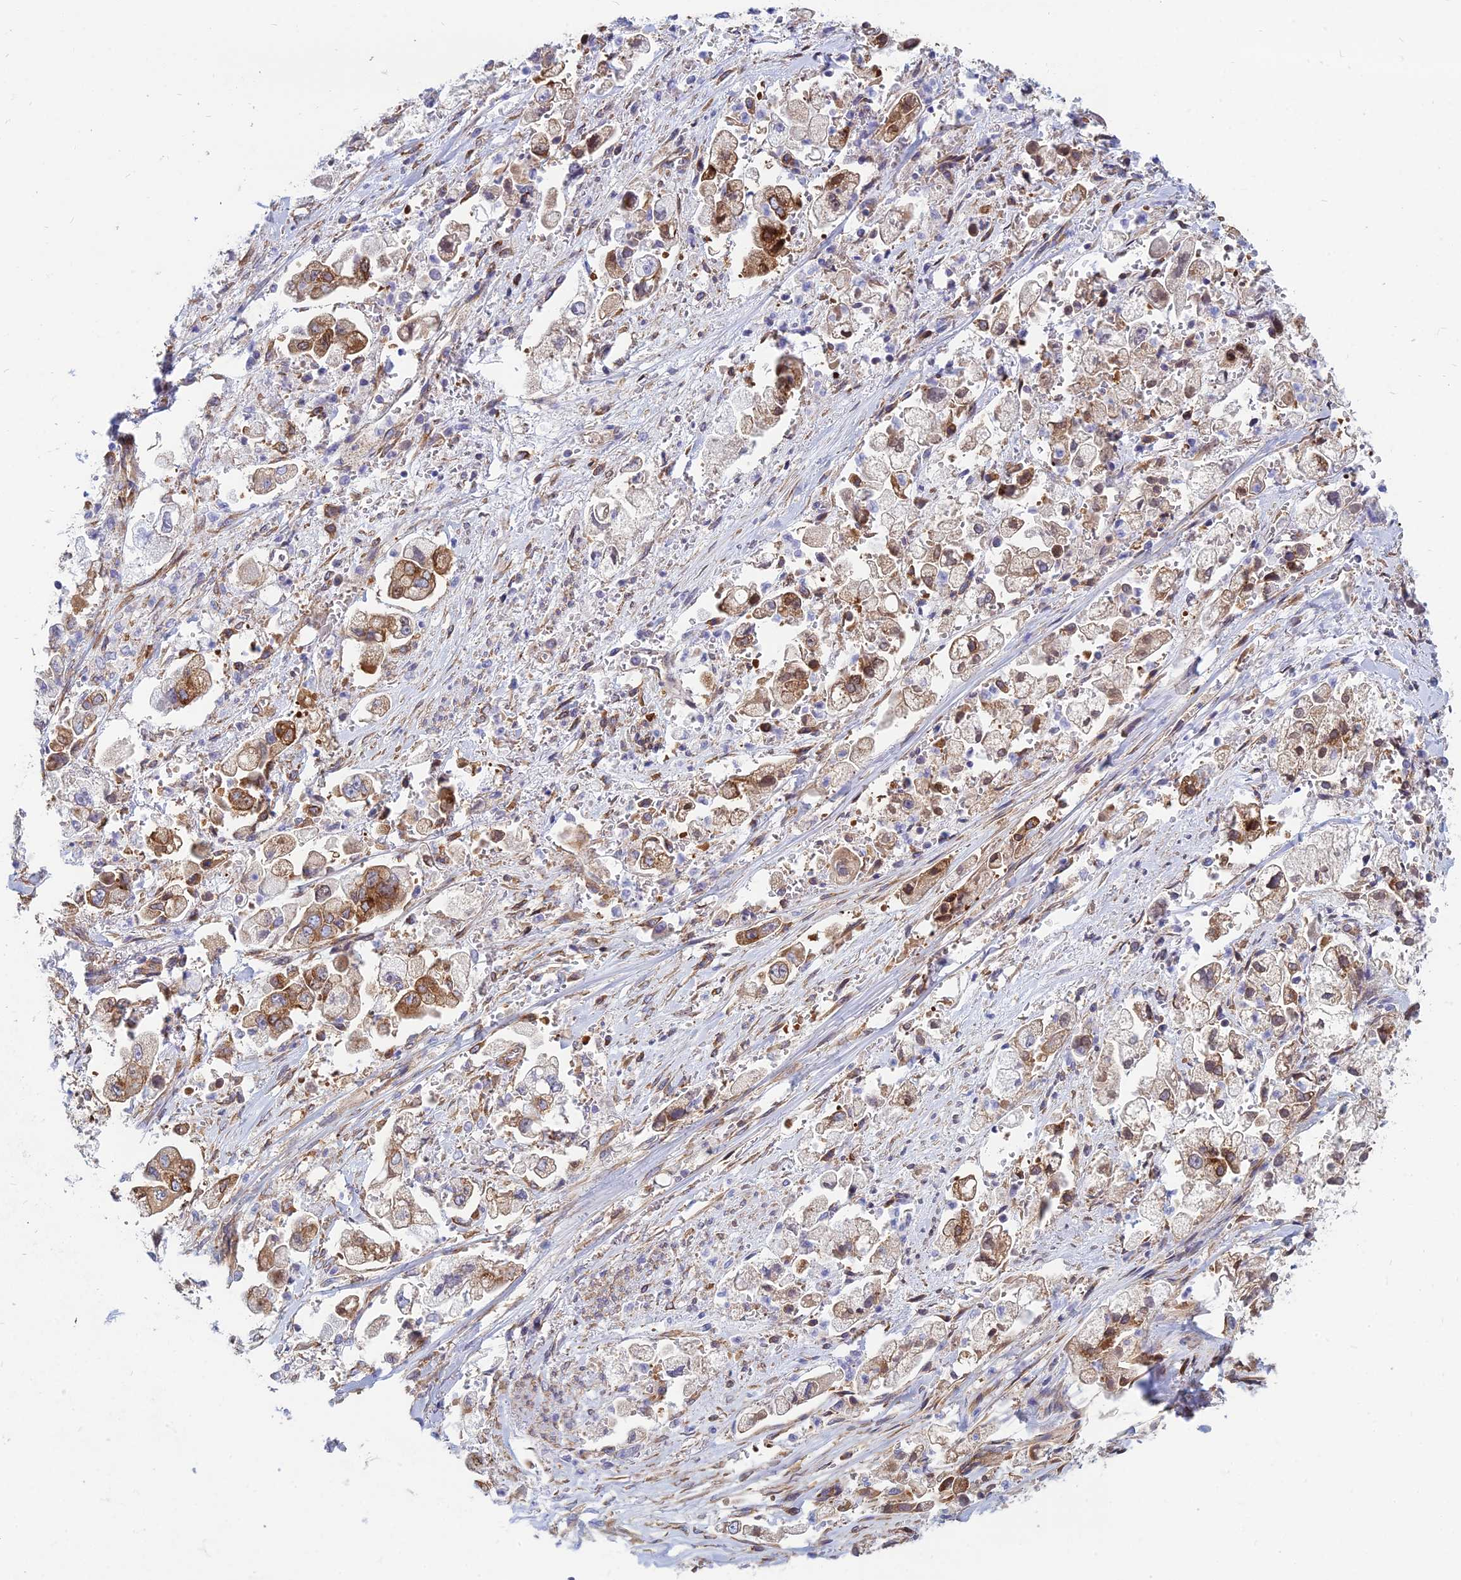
{"staining": {"intensity": "strong", "quantity": "25%-75%", "location": "cytoplasmic/membranous"}, "tissue": "stomach cancer", "cell_type": "Tumor cells", "image_type": "cancer", "snomed": [{"axis": "morphology", "description": "Adenocarcinoma, NOS"}, {"axis": "topography", "description": "Stomach"}], "caption": "The immunohistochemical stain highlights strong cytoplasmic/membranous expression in tumor cells of stomach adenocarcinoma tissue. The protein is stained brown, and the nuclei are stained in blue (DAB IHC with brightfield microscopy, high magnification).", "gene": "TXLNA", "patient": {"sex": "male", "age": 62}}